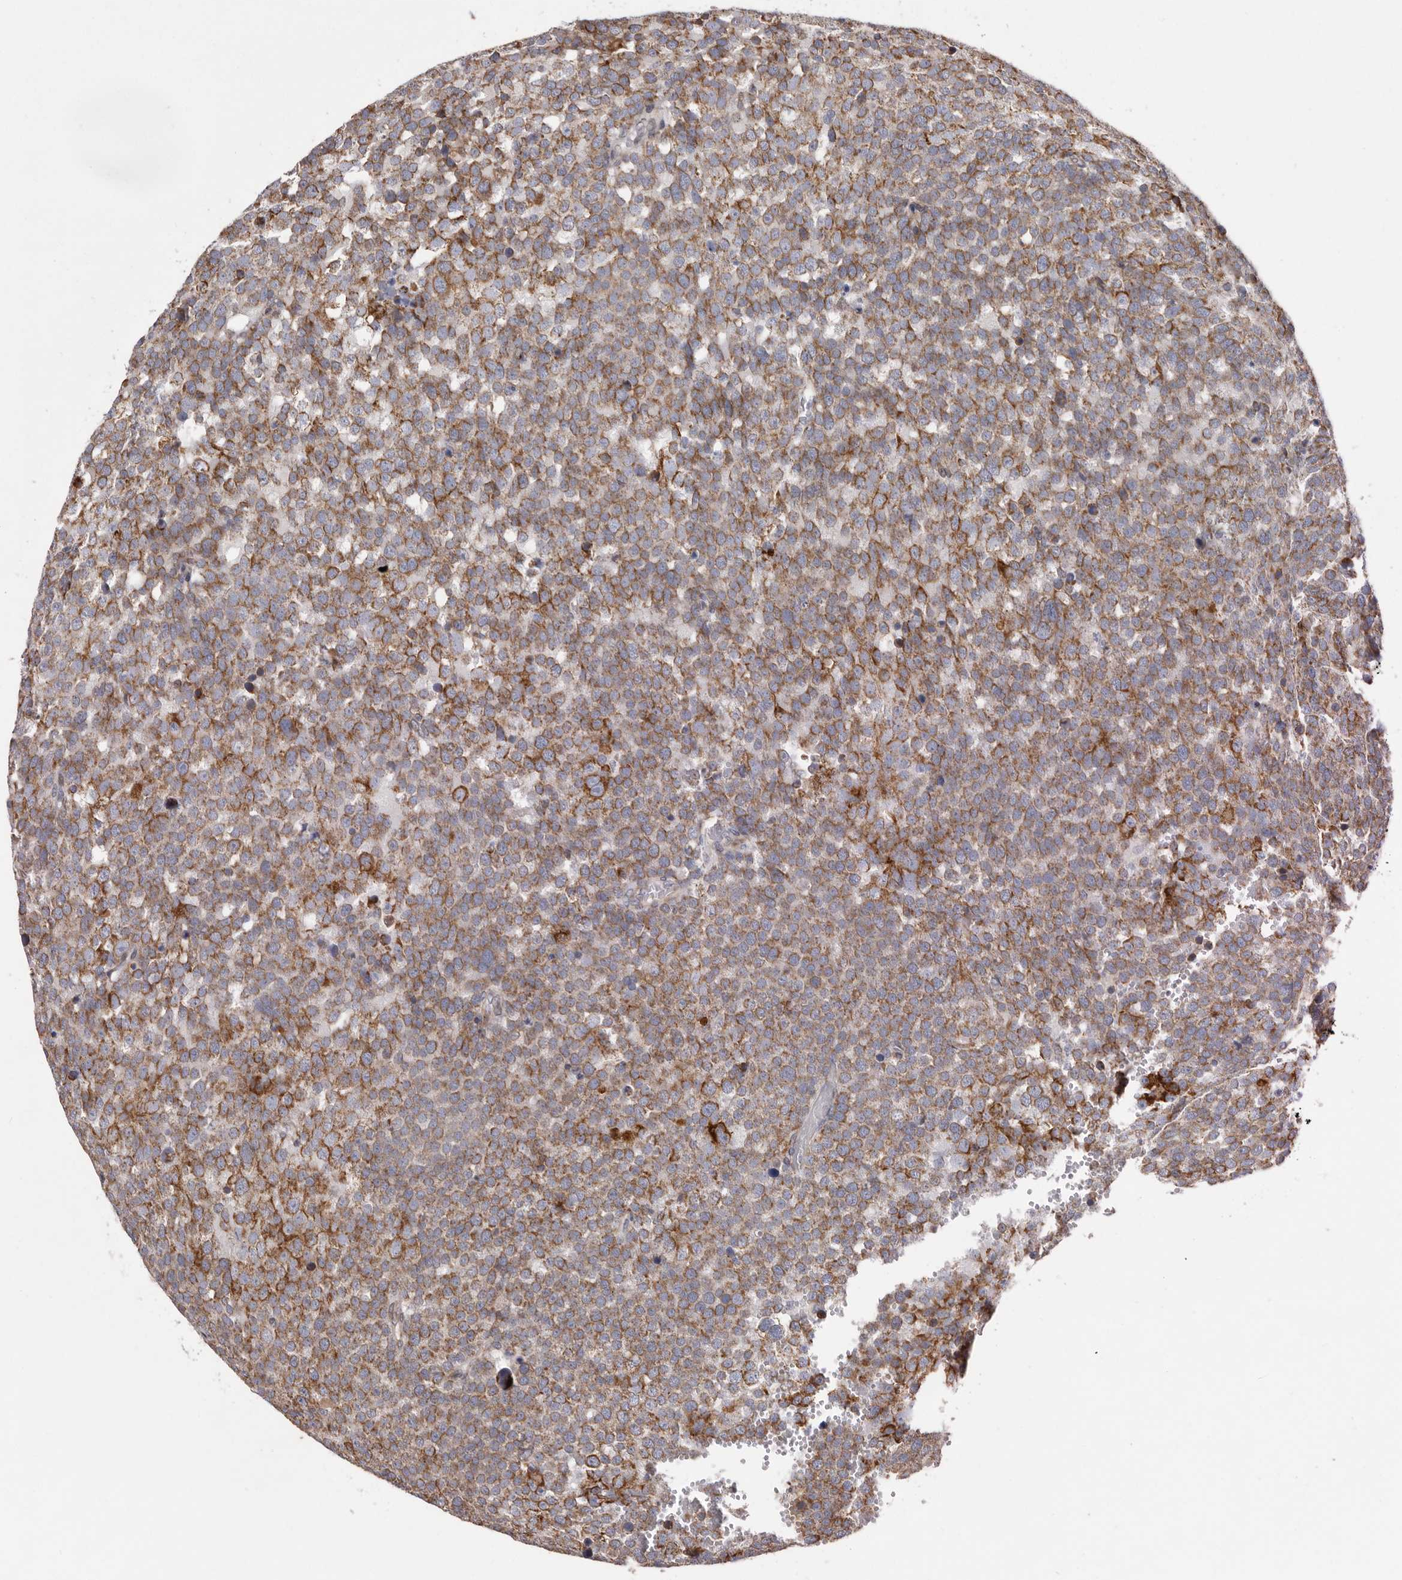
{"staining": {"intensity": "moderate", "quantity": "25%-75%", "location": "cytoplasmic/membranous"}, "tissue": "testis cancer", "cell_type": "Tumor cells", "image_type": "cancer", "snomed": [{"axis": "morphology", "description": "Seminoma, NOS"}, {"axis": "topography", "description": "Testis"}], "caption": "Human testis cancer (seminoma) stained with a brown dye demonstrates moderate cytoplasmic/membranous positive positivity in about 25%-75% of tumor cells.", "gene": "TIMM17B", "patient": {"sex": "male", "age": 71}}